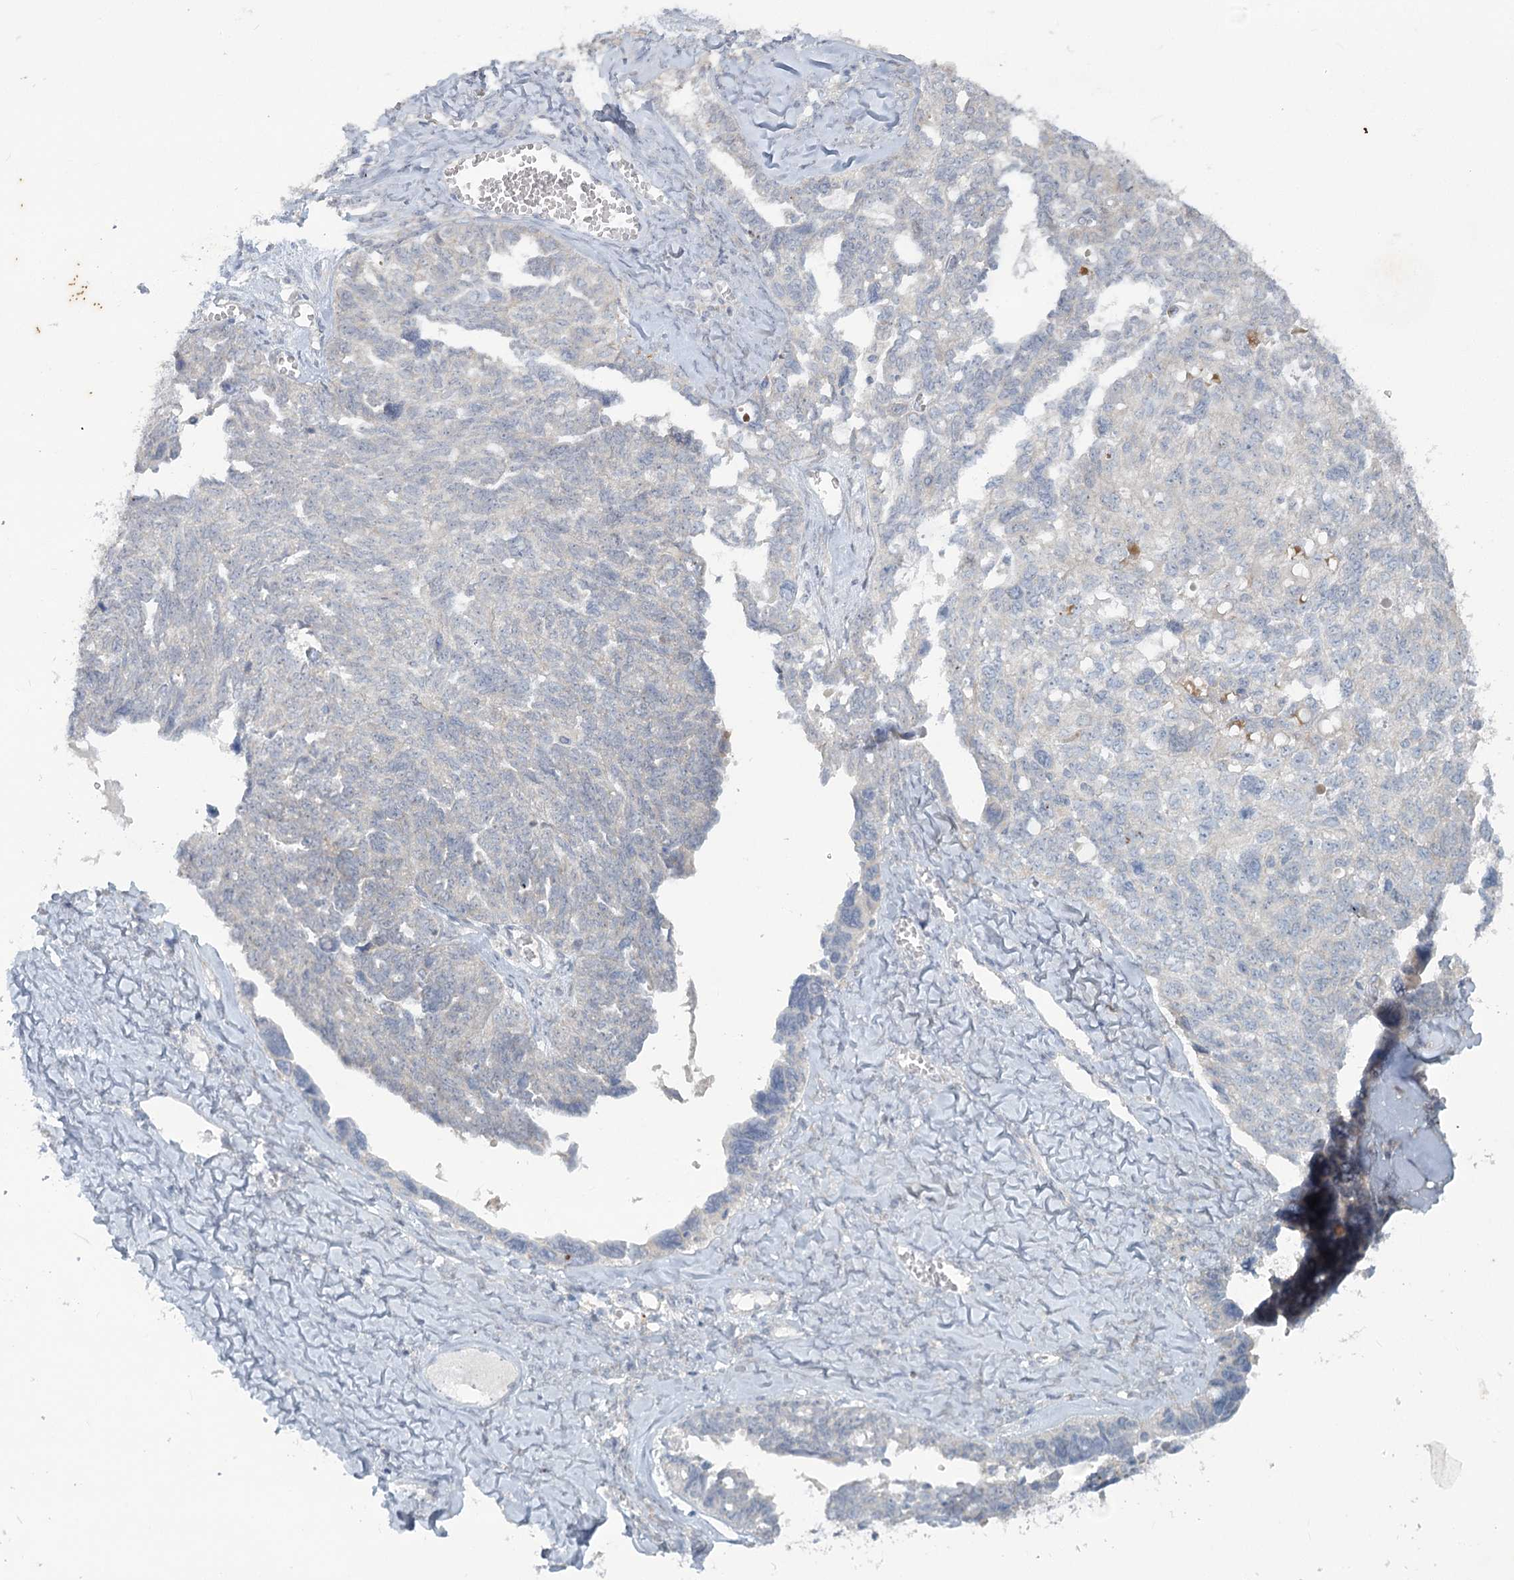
{"staining": {"intensity": "negative", "quantity": "none", "location": "none"}, "tissue": "ovarian cancer", "cell_type": "Tumor cells", "image_type": "cancer", "snomed": [{"axis": "morphology", "description": "Cystadenocarcinoma, serous, NOS"}, {"axis": "topography", "description": "Ovary"}], "caption": "This is a micrograph of immunohistochemistry staining of ovarian serous cystadenocarcinoma, which shows no expression in tumor cells. (Stains: DAB (3,3'-diaminobenzidine) immunohistochemistry (IHC) with hematoxylin counter stain, Microscopy: brightfield microscopy at high magnification).", "gene": "PLA2G12A", "patient": {"sex": "female", "age": 79}}